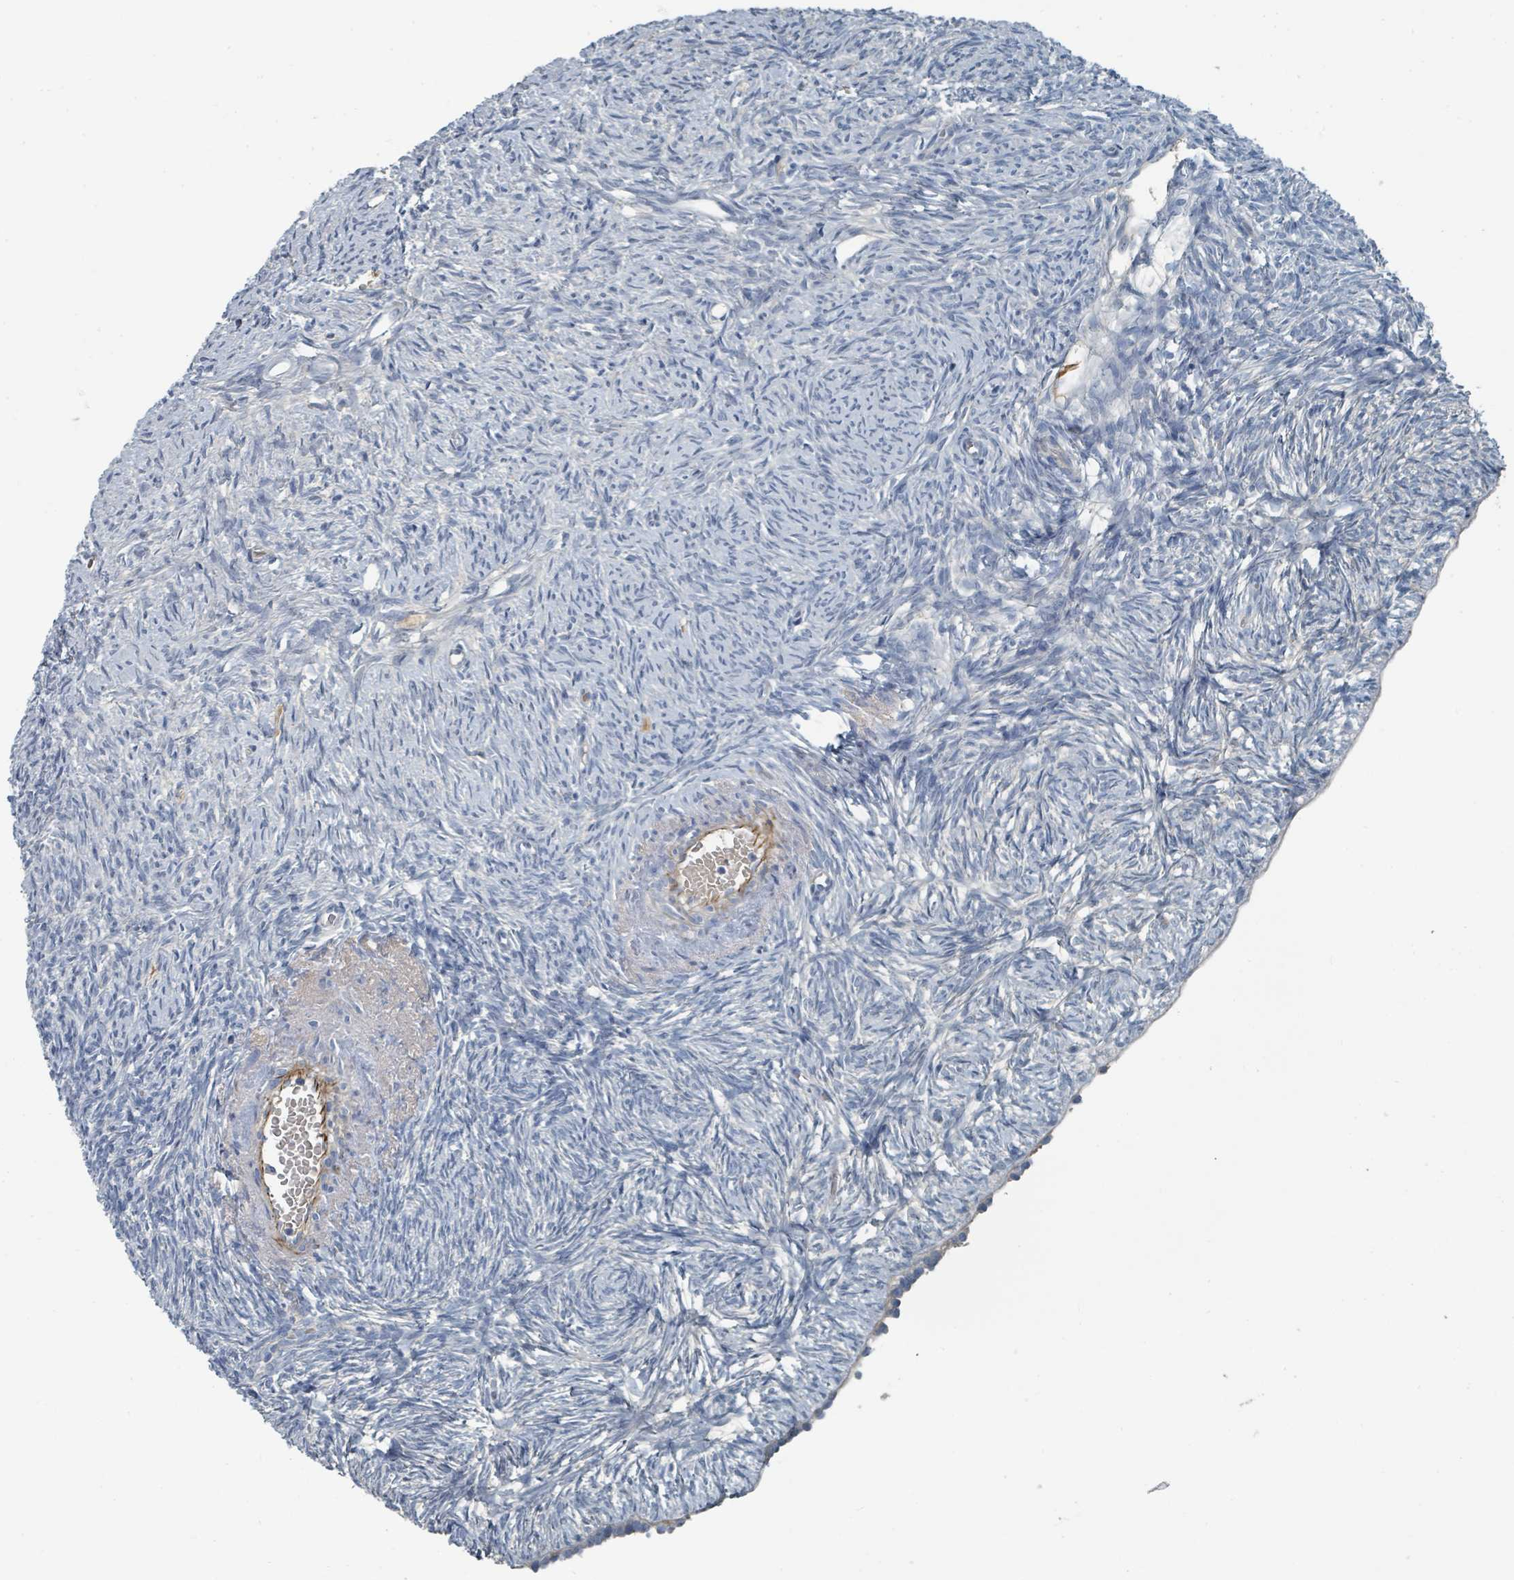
{"staining": {"intensity": "negative", "quantity": "none", "location": "none"}, "tissue": "ovary", "cell_type": "Ovarian stroma cells", "image_type": "normal", "snomed": [{"axis": "morphology", "description": "Normal tissue, NOS"}, {"axis": "topography", "description": "Ovary"}], "caption": "This is an immunohistochemistry photomicrograph of normal ovary. There is no staining in ovarian stroma cells.", "gene": "SLC44A5", "patient": {"sex": "female", "age": 51}}